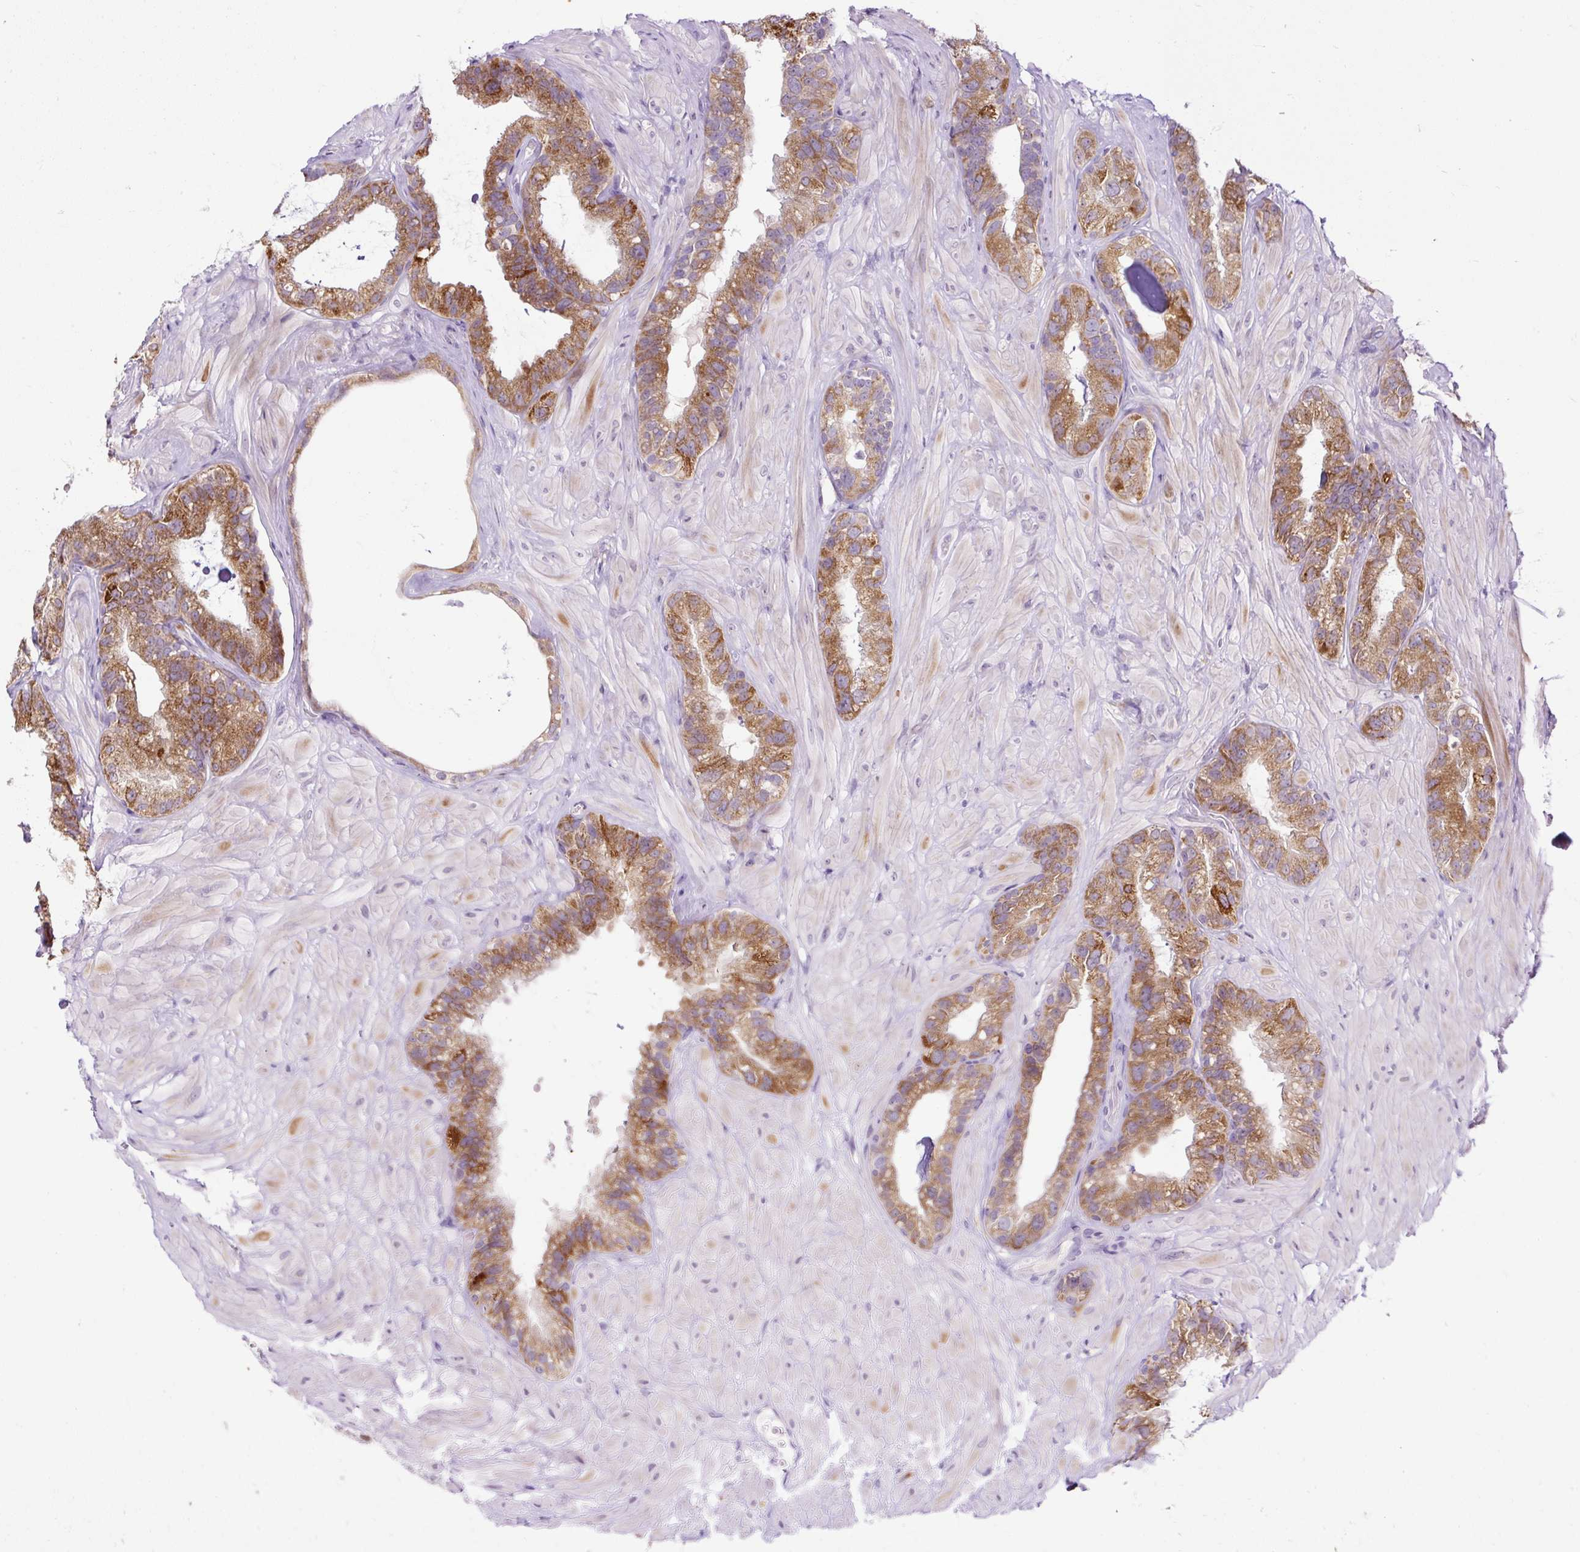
{"staining": {"intensity": "moderate", "quantity": ">75%", "location": "cytoplasmic/membranous"}, "tissue": "seminal vesicle", "cell_type": "Glandular cells", "image_type": "normal", "snomed": [{"axis": "morphology", "description": "Normal tissue, NOS"}, {"axis": "topography", "description": "Seminal veicle"}, {"axis": "topography", "description": "Peripheral nerve tissue"}], "caption": "Brown immunohistochemical staining in normal seminal vesicle exhibits moderate cytoplasmic/membranous expression in about >75% of glandular cells. (brown staining indicates protein expression, while blue staining denotes nuclei).", "gene": "FMC1", "patient": {"sex": "male", "age": 76}}